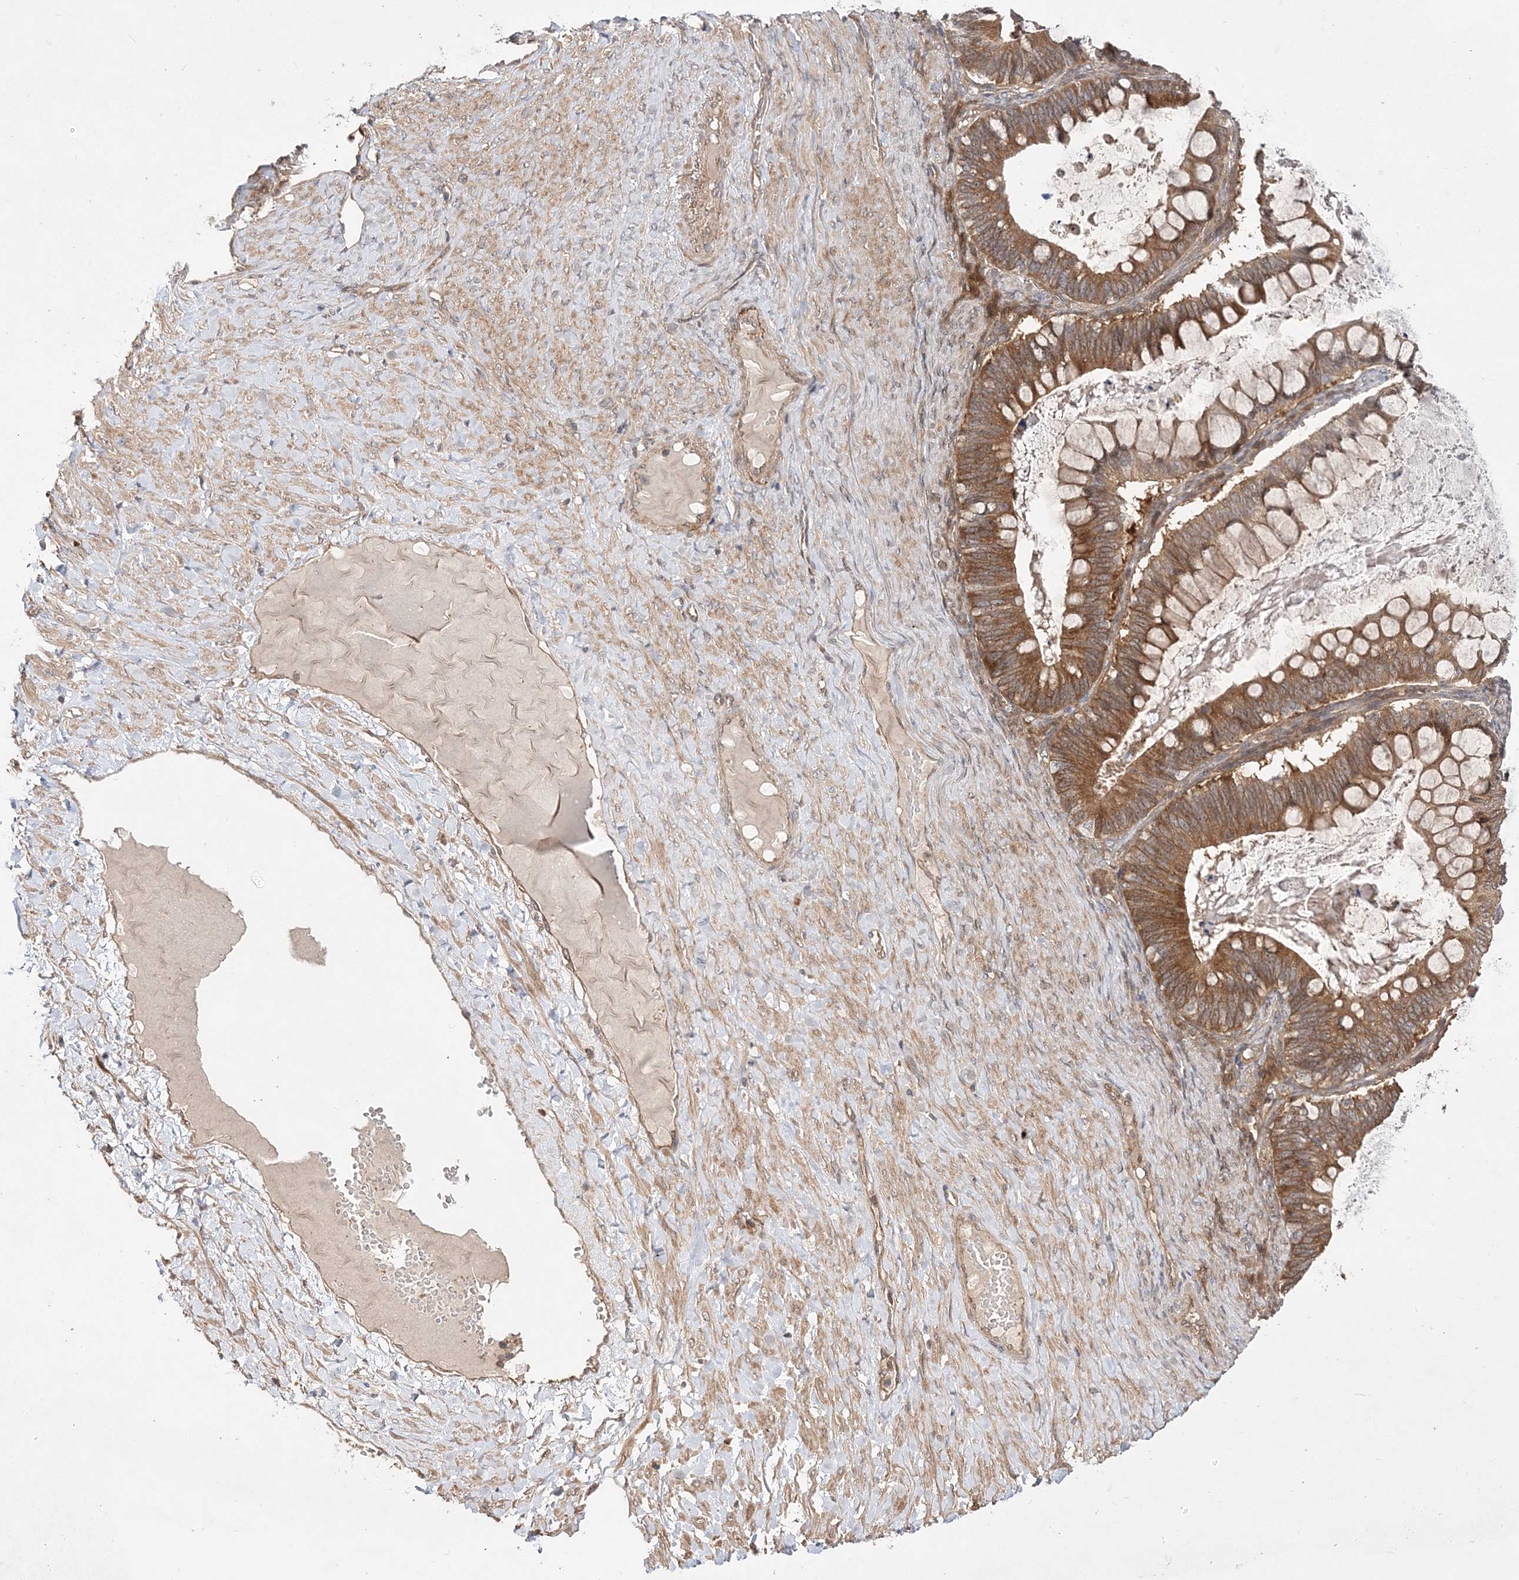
{"staining": {"intensity": "moderate", "quantity": ">75%", "location": "cytoplasmic/membranous"}, "tissue": "ovarian cancer", "cell_type": "Tumor cells", "image_type": "cancer", "snomed": [{"axis": "morphology", "description": "Cystadenocarcinoma, mucinous, NOS"}, {"axis": "topography", "description": "Ovary"}], "caption": "Tumor cells display medium levels of moderate cytoplasmic/membranous staining in approximately >75% of cells in human mucinous cystadenocarcinoma (ovarian). (DAB IHC, brown staining for protein, blue staining for nuclei).", "gene": "TMEM9B", "patient": {"sex": "female", "age": 61}}